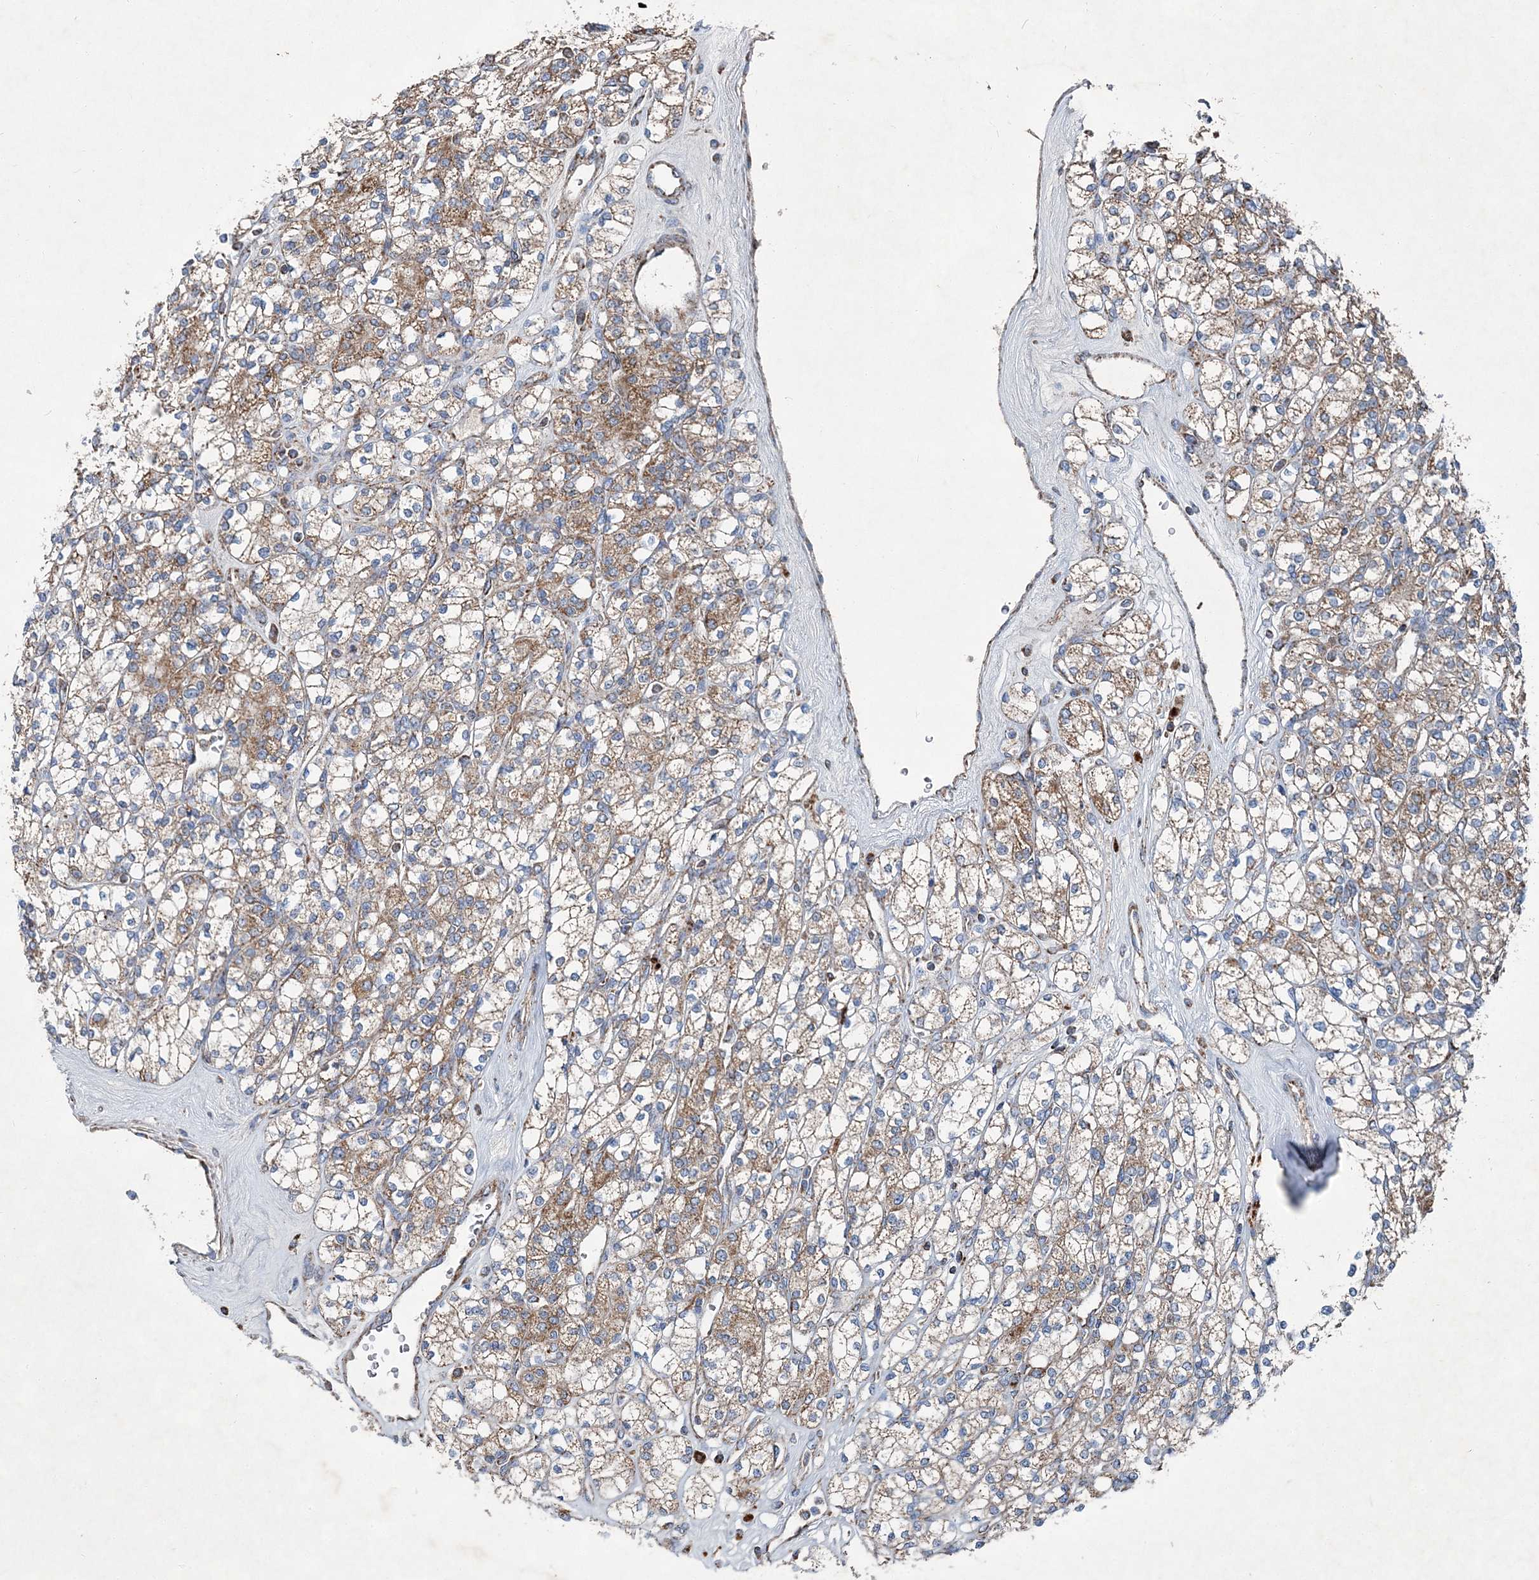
{"staining": {"intensity": "moderate", "quantity": ">75%", "location": "cytoplasmic/membranous"}, "tissue": "renal cancer", "cell_type": "Tumor cells", "image_type": "cancer", "snomed": [{"axis": "morphology", "description": "Adenocarcinoma, NOS"}, {"axis": "topography", "description": "Kidney"}], "caption": "Protein staining demonstrates moderate cytoplasmic/membranous expression in about >75% of tumor cells in renal adenocarcinoma.", "gene": "SPAG16", "patient": {"sex": "male", "age": 77}}